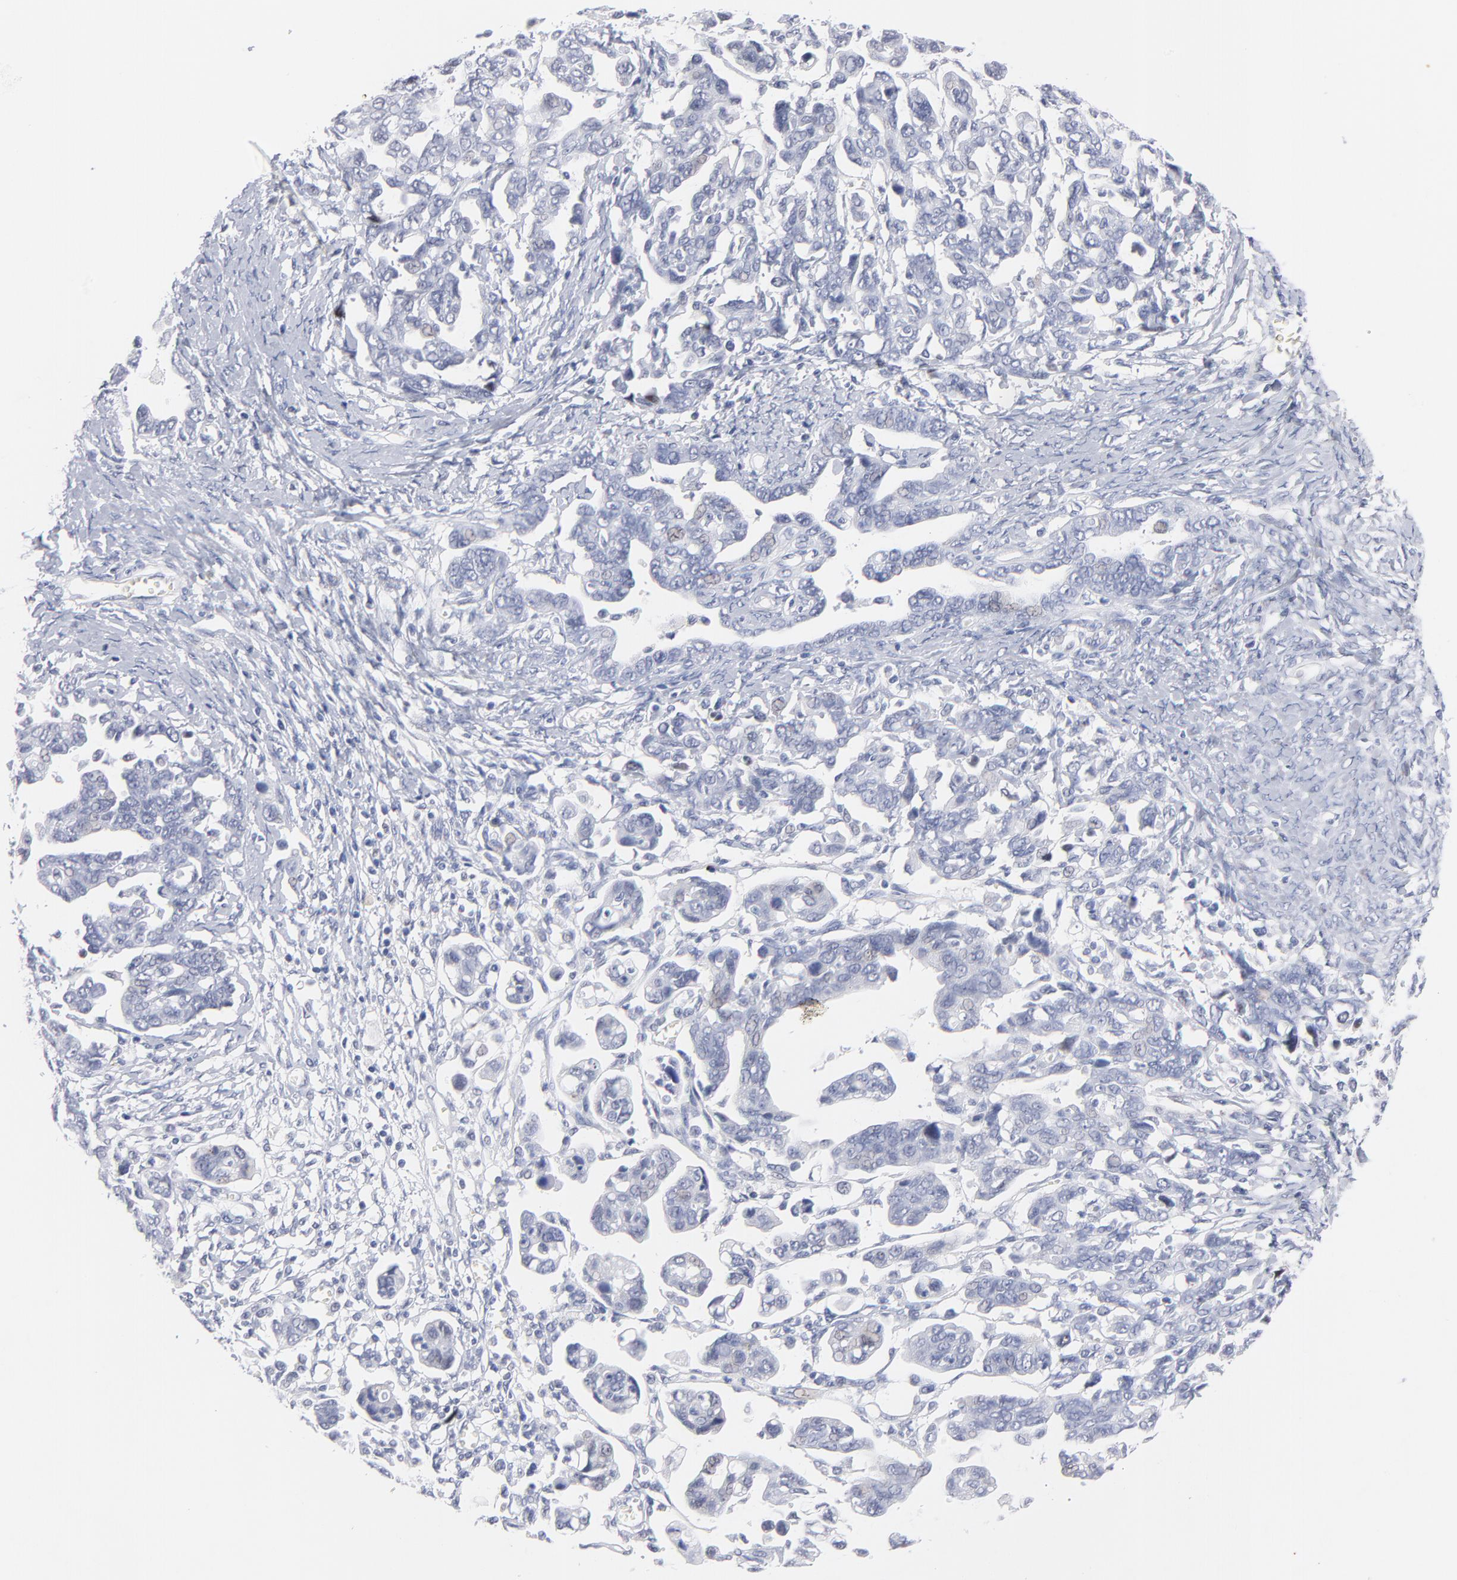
{"staining": {"intensity": "negative", "quantity": "none", "location": "none"}, "tissue": "ovarian cancer", "cell_type": "Tumor cells", "image_type": "cancer", "snomed": [{"axis": "morphology", "description": "Cystadenocarcinoma, serous, NOS"}, {"axis": "topography", "description": "Ovary"}], "caption": "The image reveals no staining of tumor cells in ovarian serous cystadenocarcinoma.", "gene": "KHNYN", "patient": {"sex": "female", "age": 69}}